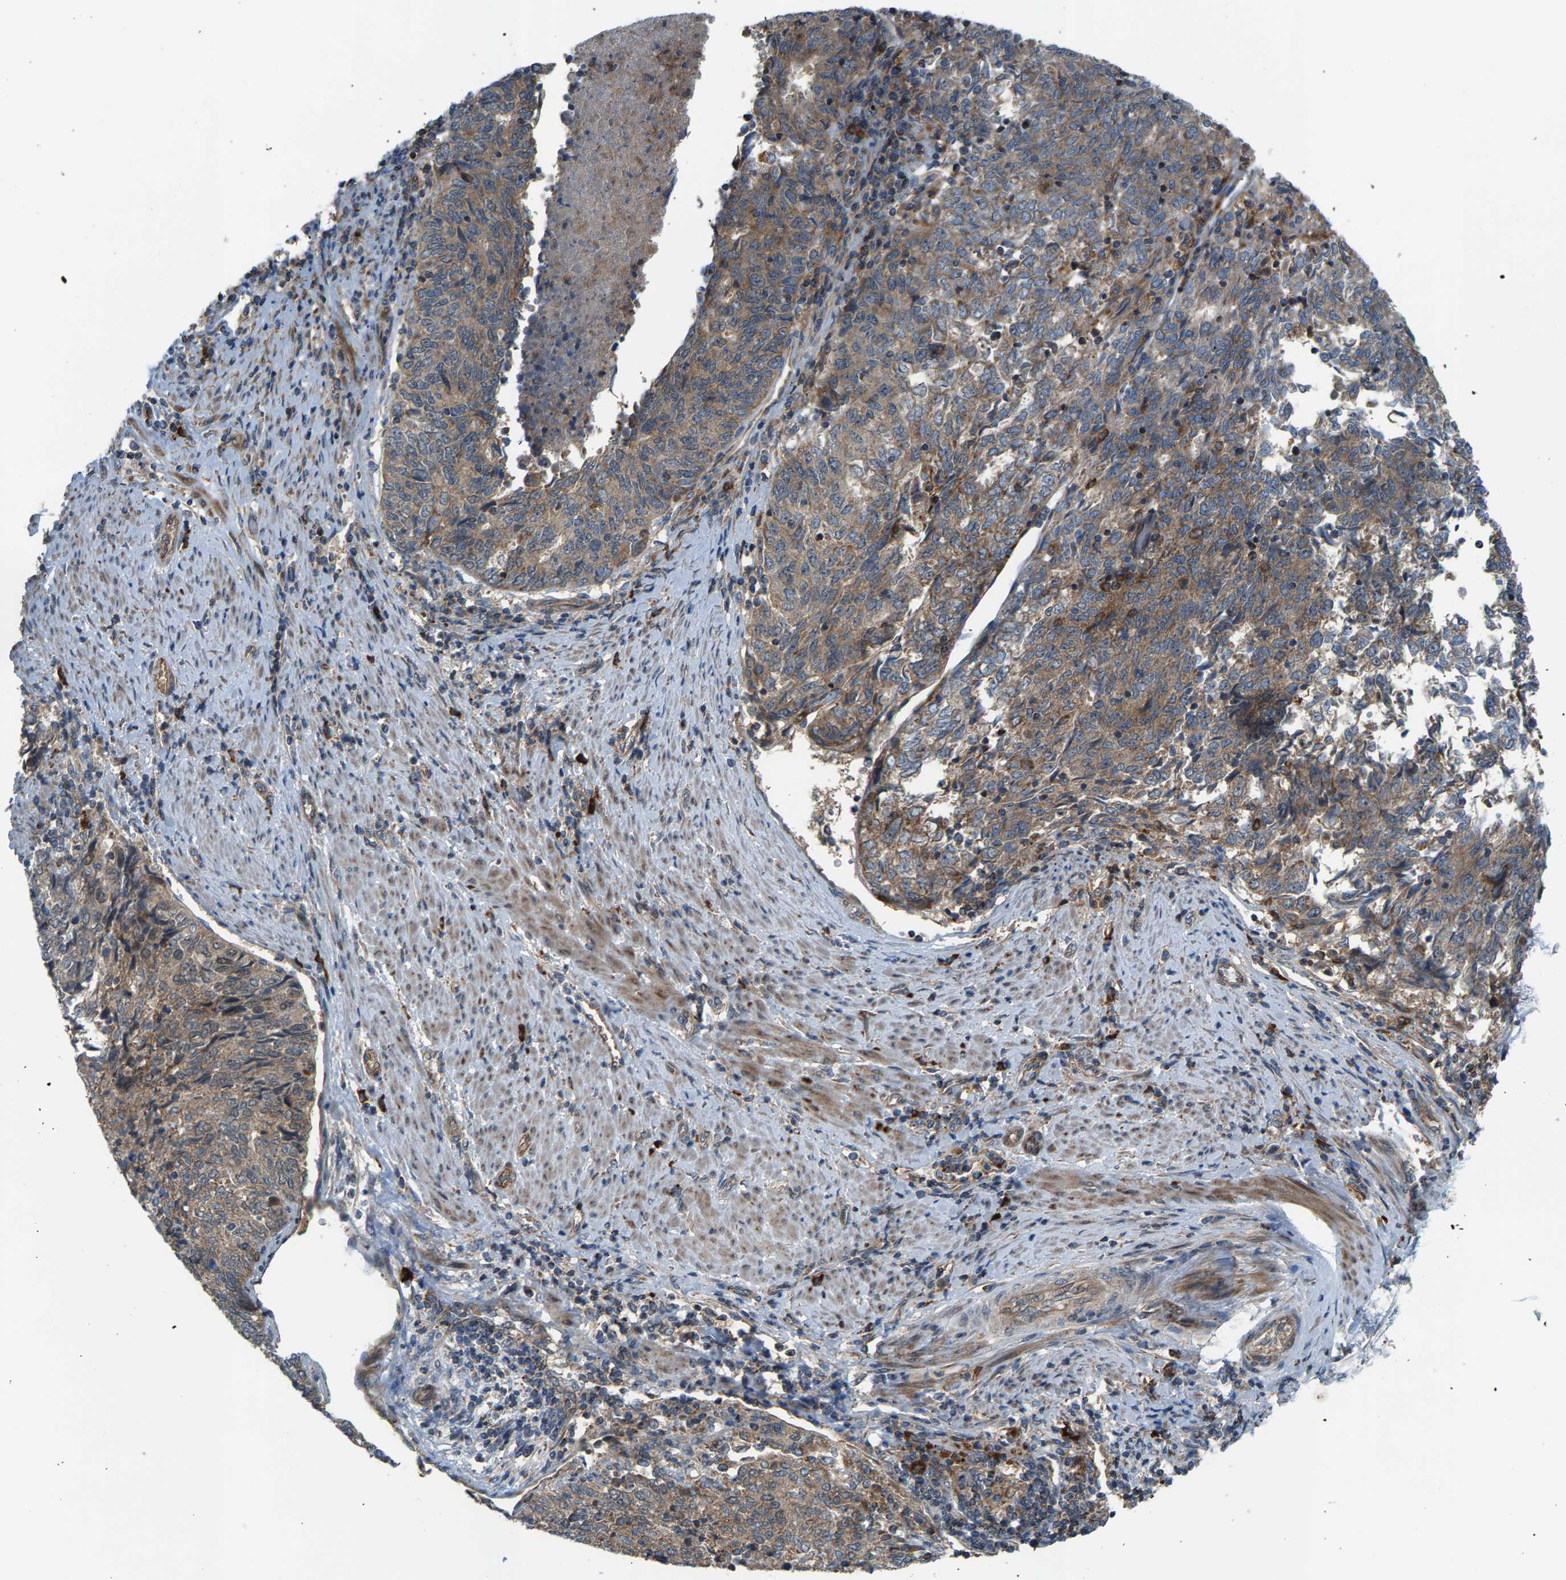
{"staining": {"intensity": "moderate", "quantity": ">75%", "location": "cytoplasmic/membranous"}, "tissue": "endometrial cancer", "cell_type": "Tumor cells", "image_type": "cancer", "snomed": [{"axis": "morphology", "description": "Adenocarcinoma, NOS"}, {"axis": "topography", "description": "Endometrium"}], "caption": "Endometrial cancer (adenocarcinoma) stained with a brown dye demonstrates moderate cytoplasmic/membranous positive expression in about >75% of tumor cells.", "gene": "PDCL", "patient": {"sex": "female", "age": 80}}